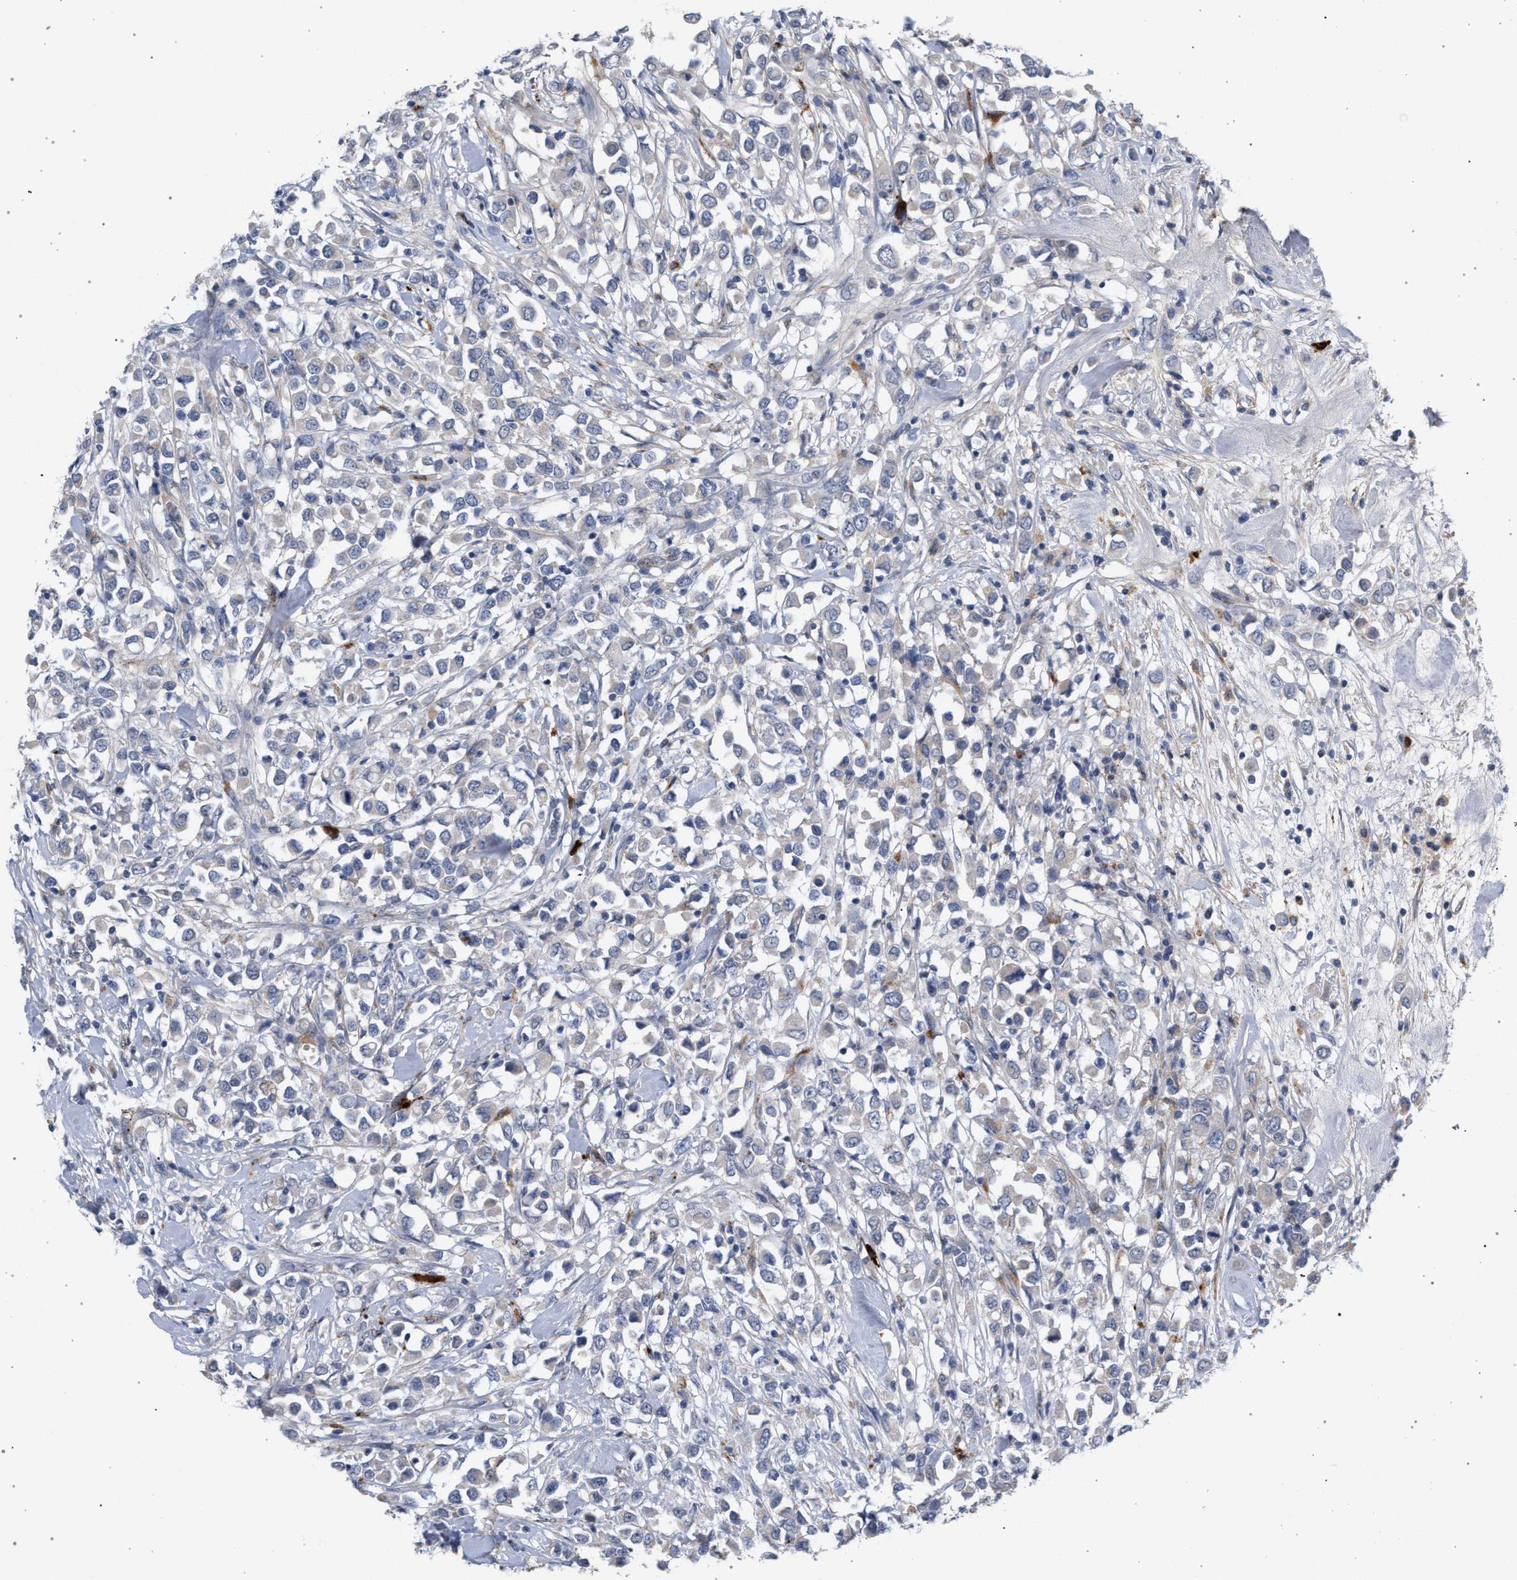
{"staining": {"intensity": "negative", "quantity": "none", "location": "none"}, "tissue": "breast cancer", "cell_type": "Tumor cells", "image_type": "cancer", "snomed": [{"axis": "morphology", "description": "Duct carcinoma"}, {"axis": "topography", "description": "Breast"}], "caption": "This is an immunohistochemistry photomicrograph of intraductal carcinoma (breast). There is no expression in tumor cells.", "gene": "MAMDC2", "patient": {"sex": "female", "age": 61}}